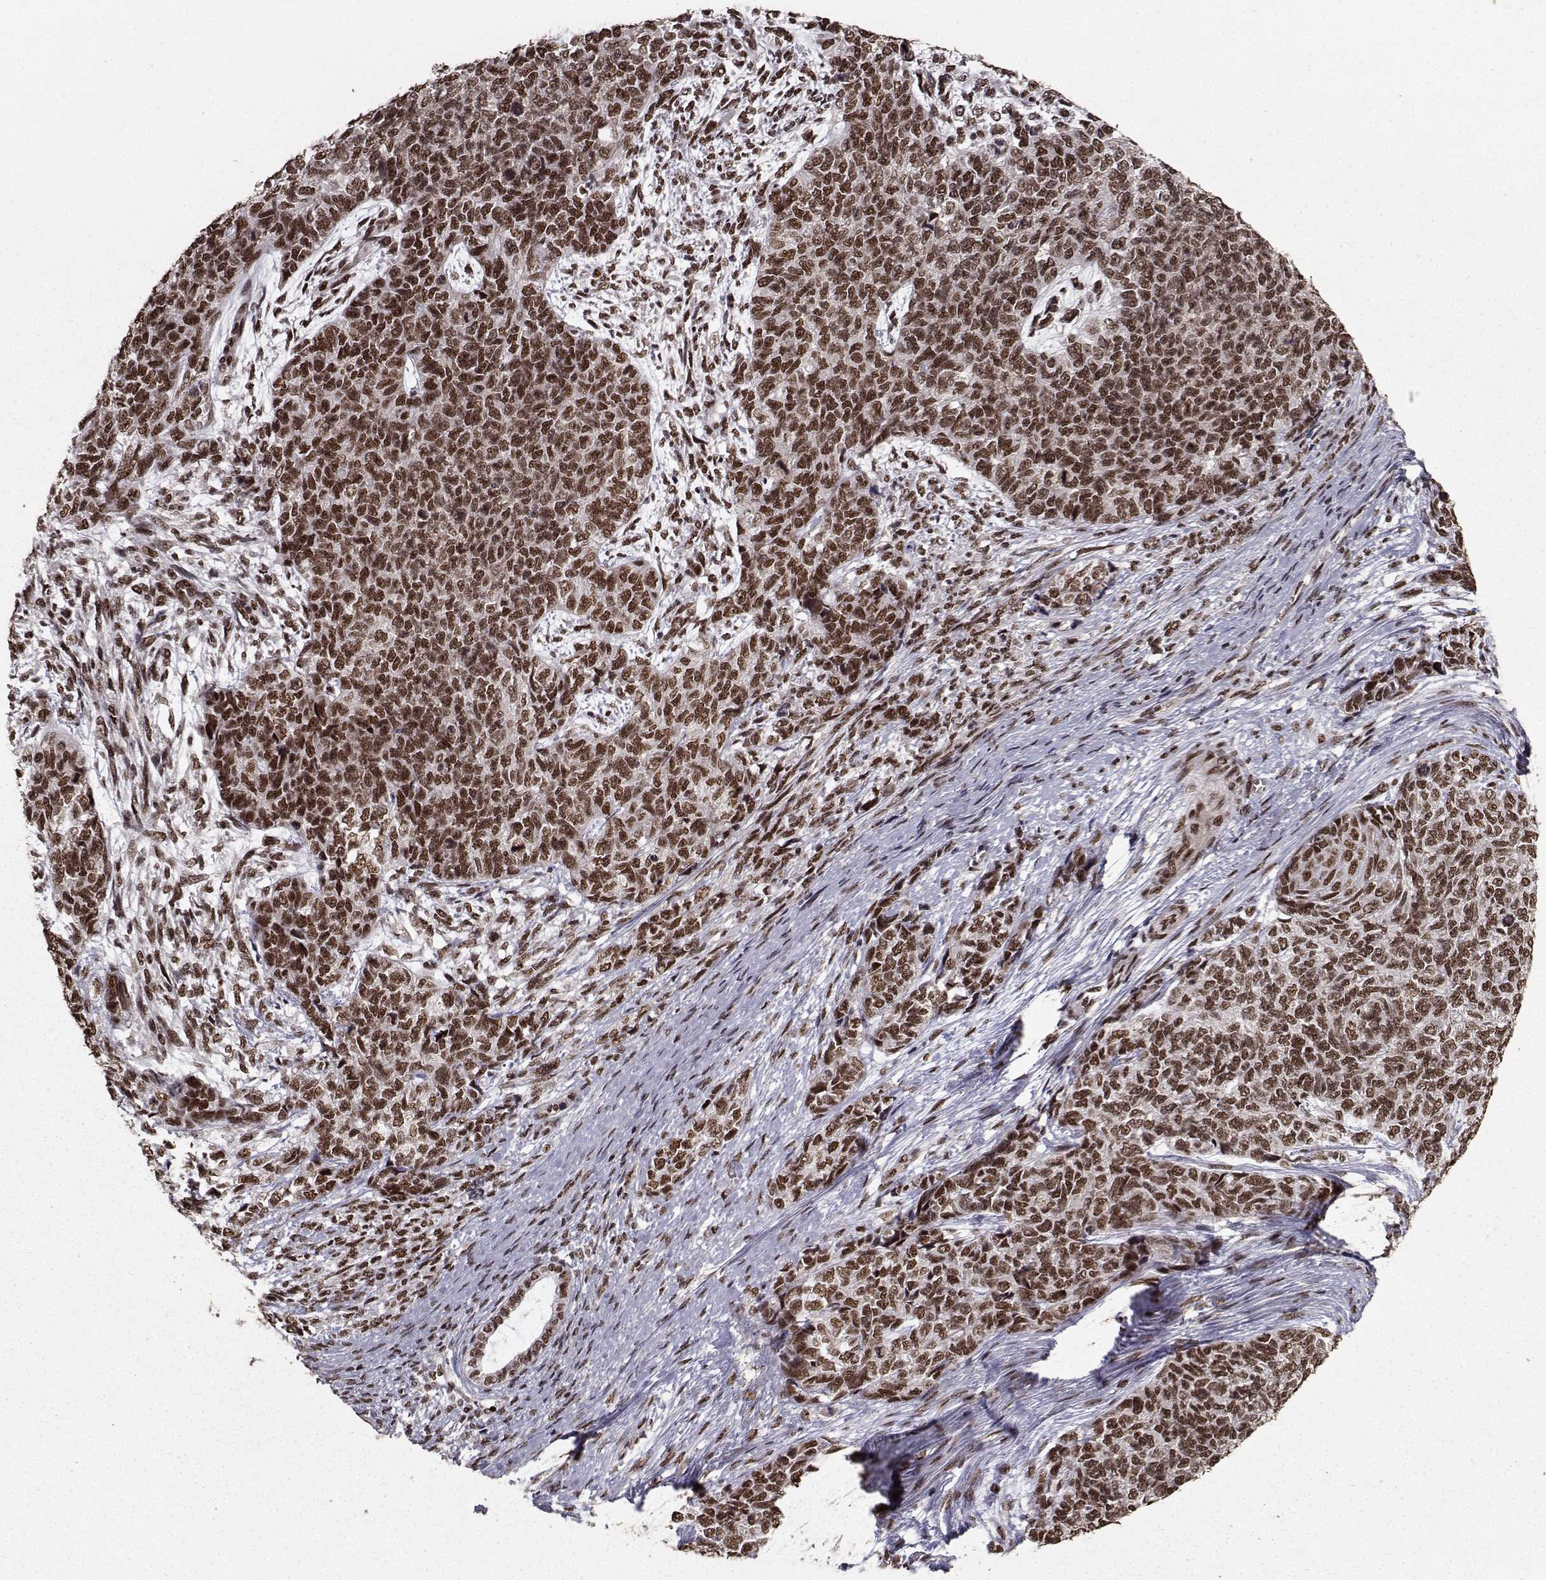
{"staining": {"intensity": "strong", "quantity": ">75%", "location": "nuclear"}, "tissue": "cervical cancer", "cell_type": "Tumor cells", "image_type": "cancer", "snomed": [{"axis": "morphology", "description": "Squamous cell carcinoma, NOS"}, {"axis": "topography", "description": "Cervix"}], "caption": "There is high levels of strong nuclear staining in tumor cells of cervical cancer, as demonstrated by immunohistochemical staining (brown color).", "gene": "SF1", "patient": {"sex": "female", "age": 63}}